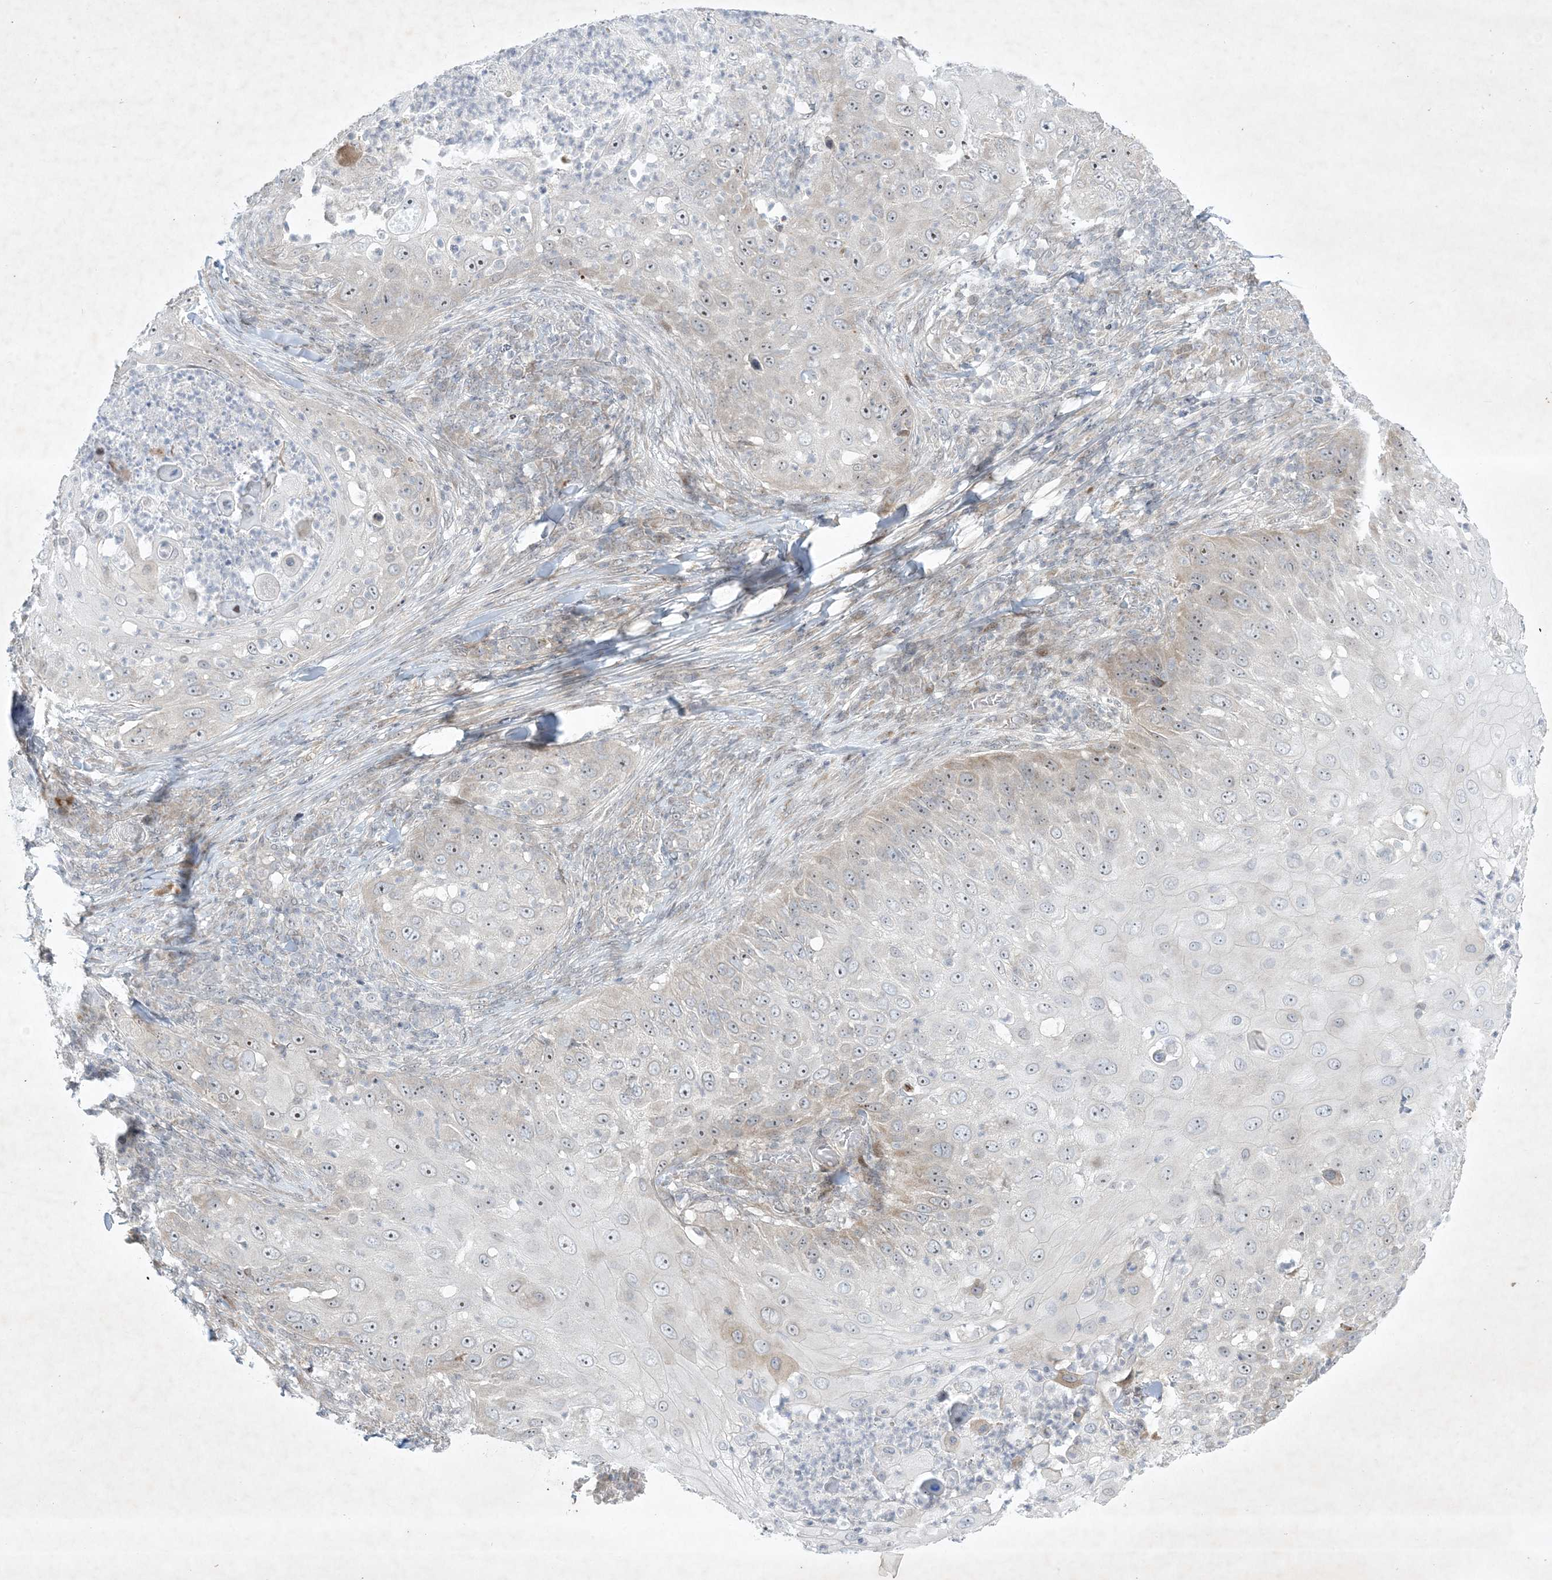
{"staining": {"intensity": "weak", "quantity": "<25%", "location": "nuclear"}, "tissue": "skin cancer", "cell_type": "Tumor cells", "image_type": "cancer", "snomed": [{"axis": "morphology", "description": "Squamous cell carcinoma, NOS"}, {"axis": "topography", "description": "Skin"}], "caption": "The immunohistochemistry (IHC) micrograph has no significant staining in tumor cells of squamous cell carcinoma (skin) tissue.", "gene": "SOGA3", "patient": {"sex": "female", "age": 44}}